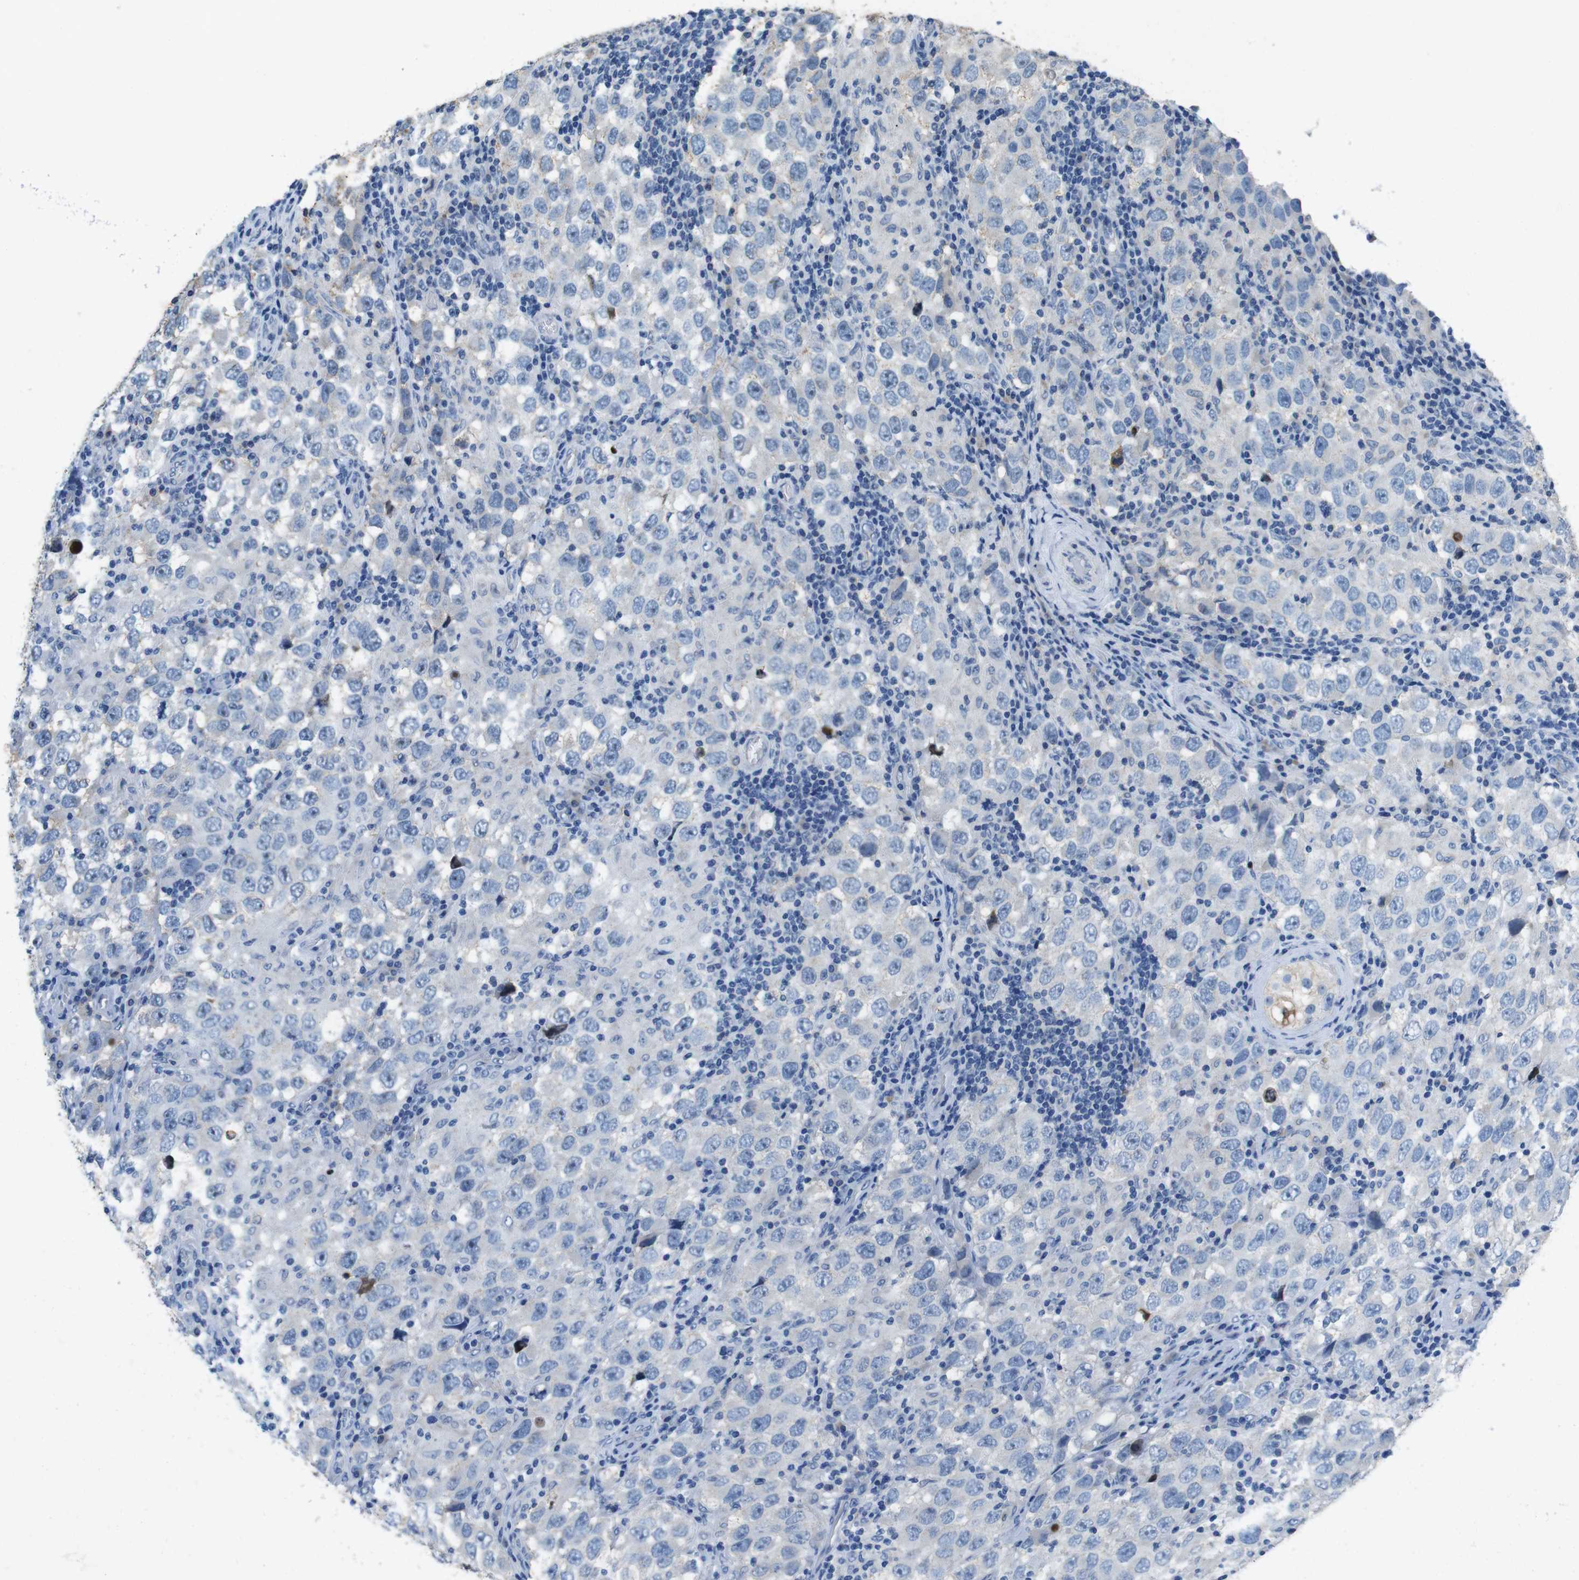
{"staining": {"intensity": "negative", "quantity": "none", "location": "none"}, "tissue": "testis cancer", "cell_type": "Tumor cells", "image_type": "cancer", "snomed": [{"axis": "morphology", "description": "Carcinoma, Embryonal, NOS"}, {"axis": "topography", "description": "Testis"}], "caption": "This image is of testis cancer (embryonal carcinoma) stained with IHC to label a protein in brown with the nuclei are counter-stained blue. There is no expression in tumor cells.", "gene": "TJP3", "patient": {"sex": "male", "age": 21}}